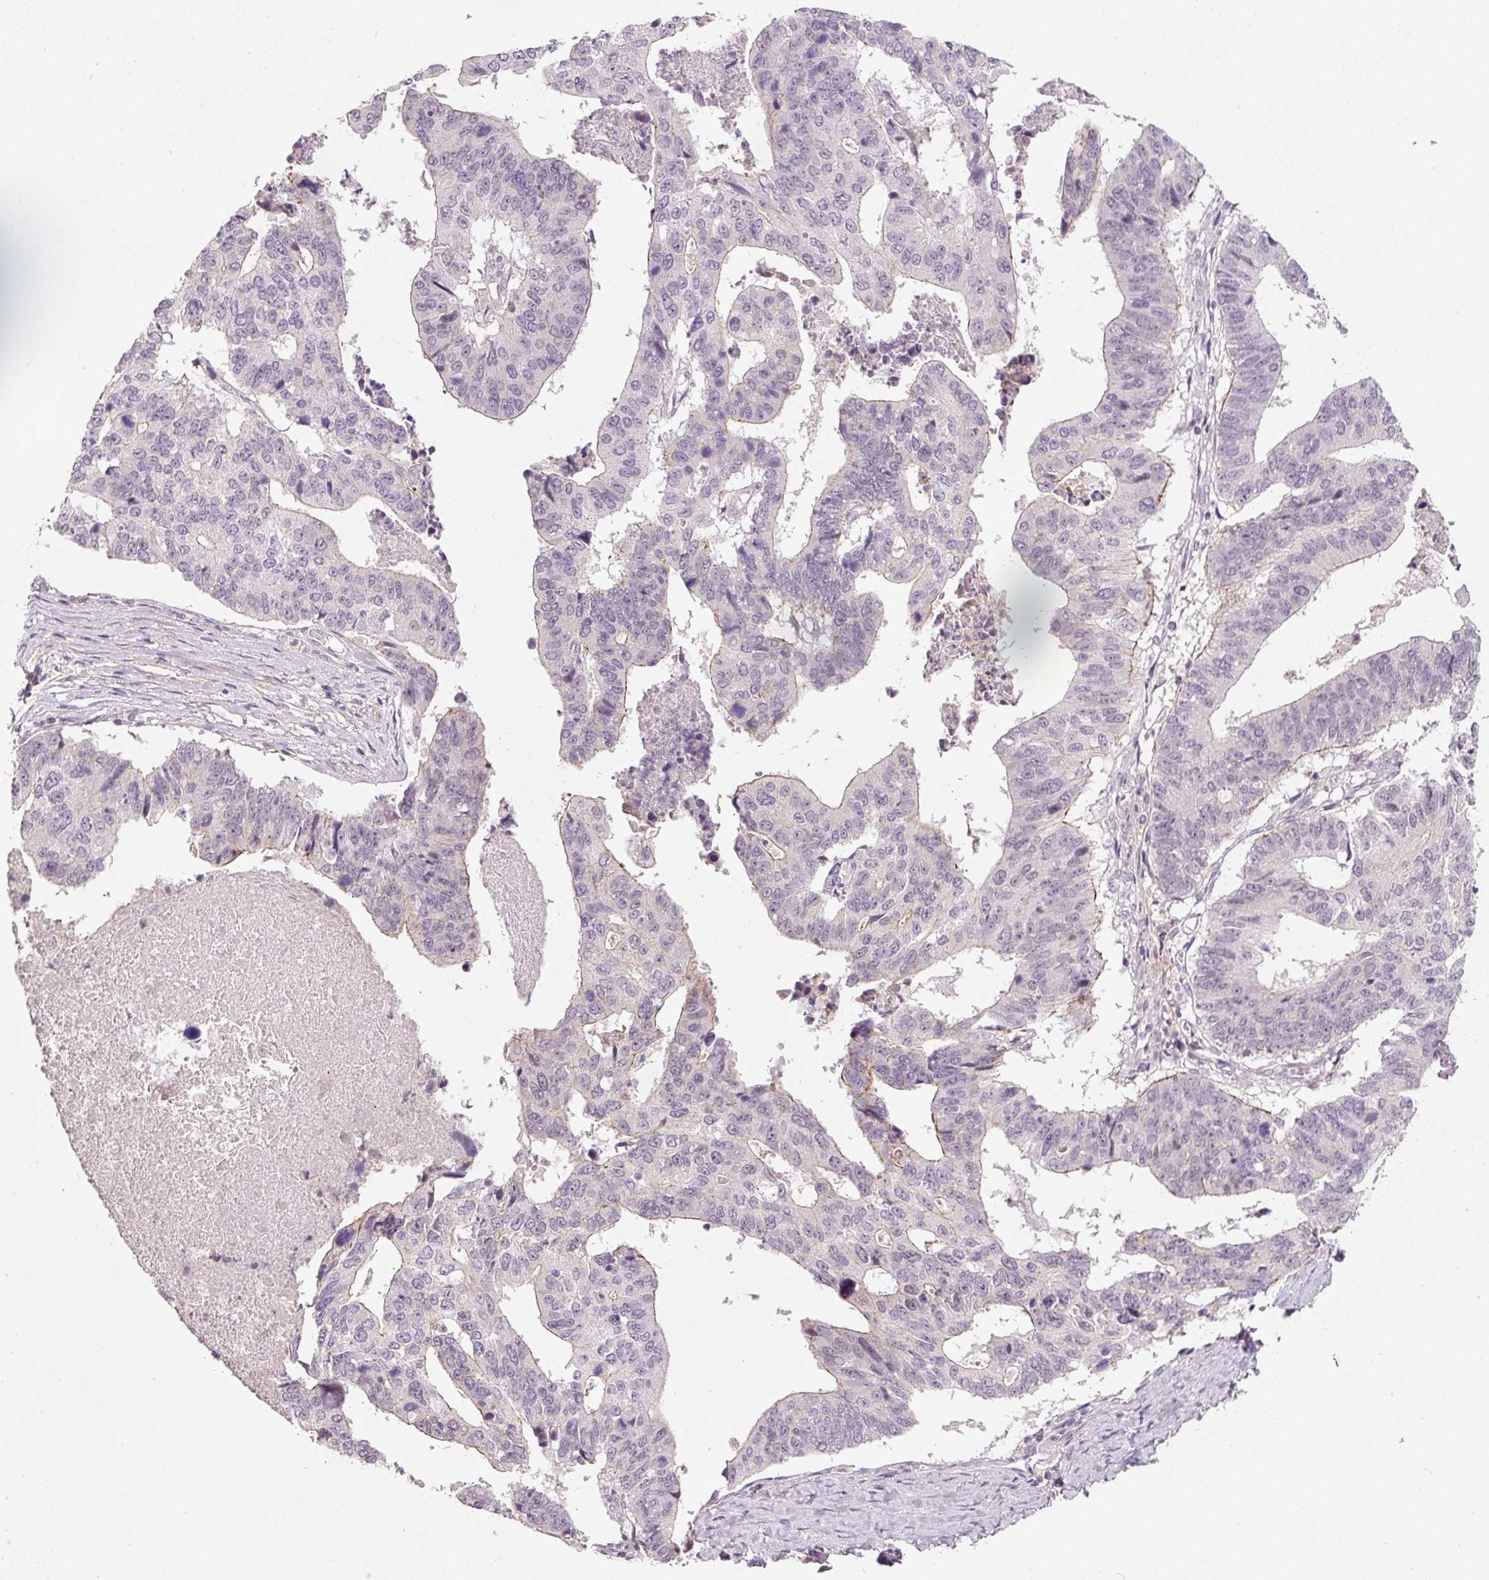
{"staining": {"intensity": "weak", "quantity": "25%-75%", "location": "cytoplasmic/membranous"}, "tissue": "stomach cancer", "cell_type": "Tumor cells", "image_type": "cancer", "snomed": [{"axis": "morphology", "description": "Adenocarcinoma, NOS"}, {"axis": "topography", "description": "Stomach"}], "caption": "A histopathology image showing weak cytoplasmic/membranous positivity in approximately 25%-75% of tumor cells in stomach cancer, as visualized by brown immunohistochemical staining.", "gene": "TIRAP", "patient": {"sex": "male", "age": 59}}